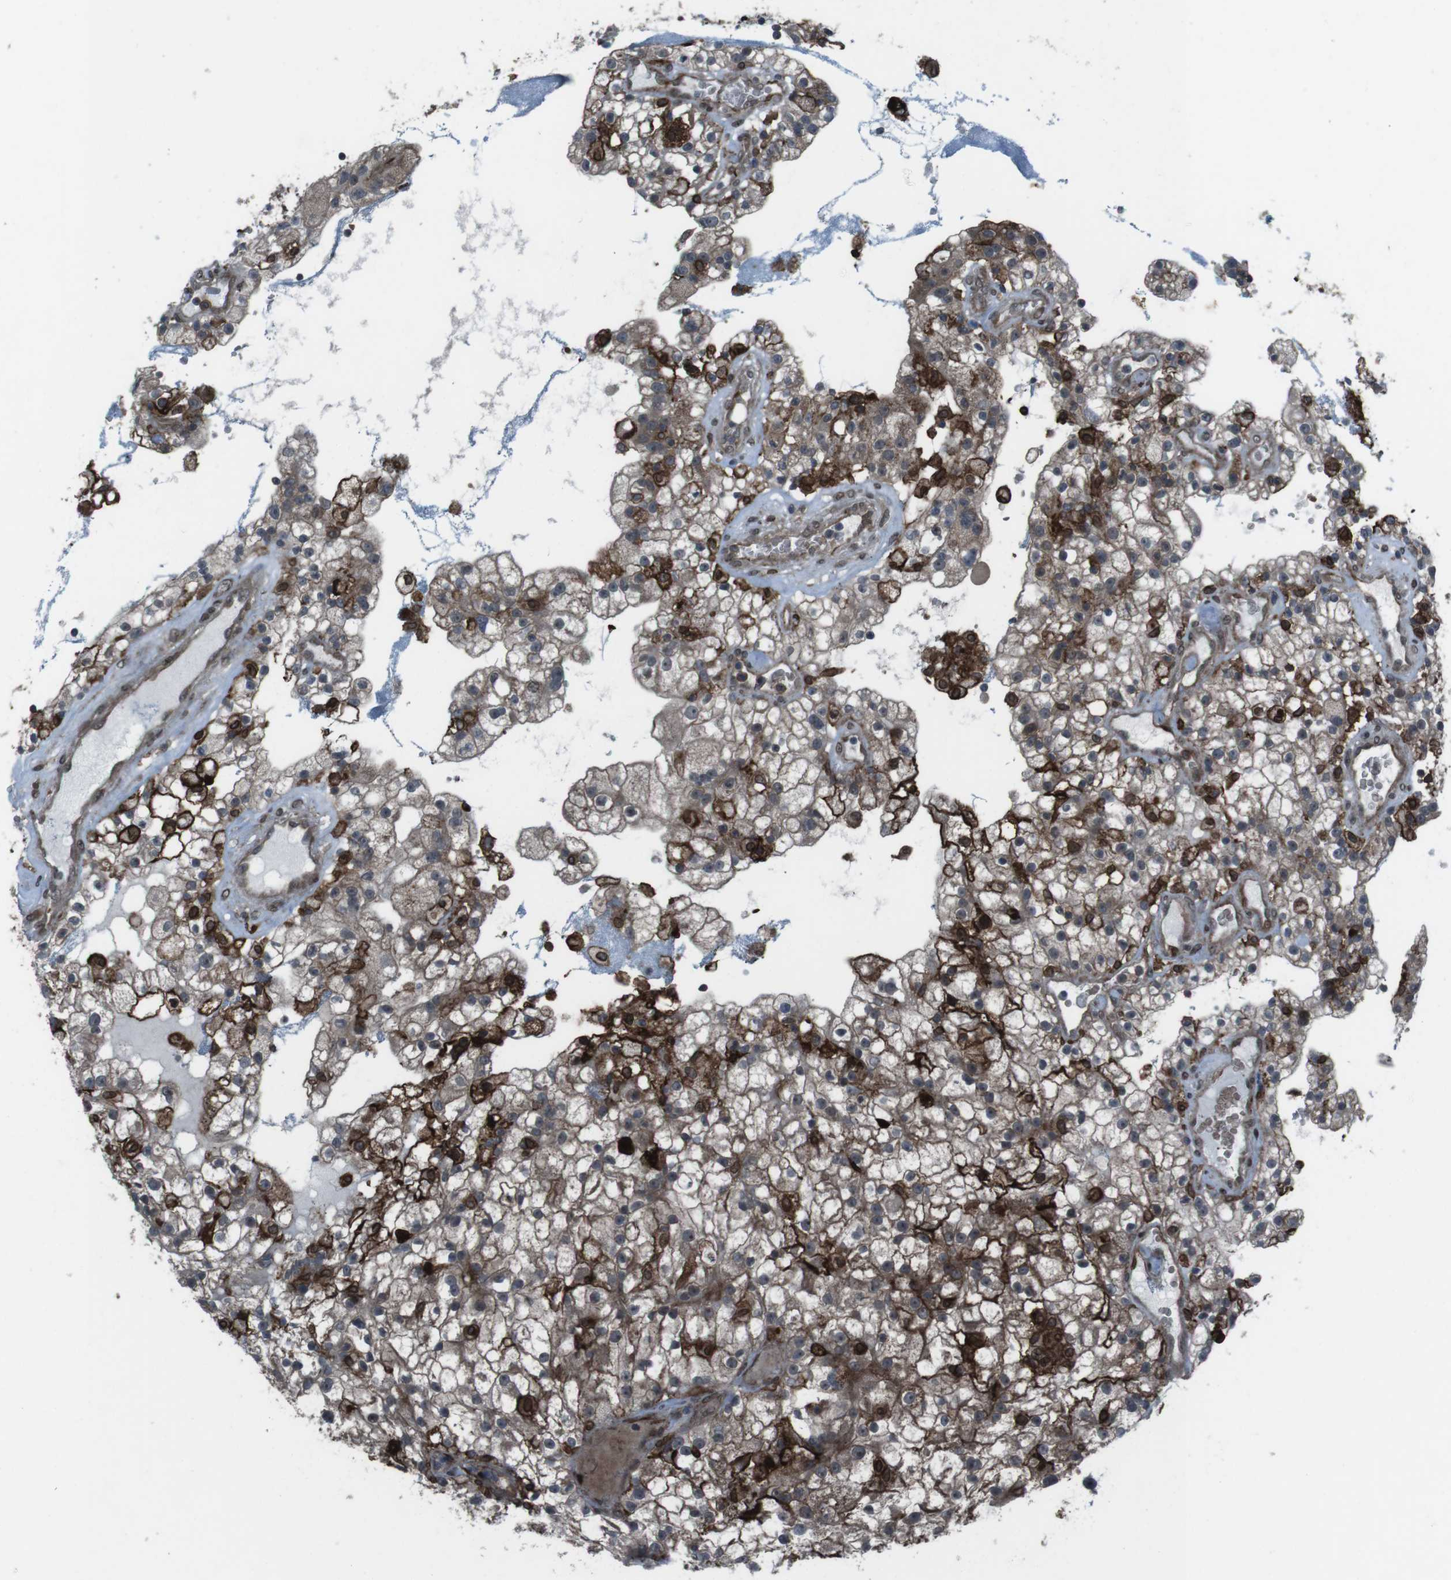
{"staining": {"intensity": "strong", "quantity": ">75%", "location": "cytoplasmic/membranous,nuclear"}, "tissue": "renal cancer", "cell_type": "Tumor cells", "image_type": "cancer", "snomed": [{"axis": "morphology", "description": "Adenocarcinoma, NOS"}, {"axis": "topography", "description": "Kidney"}], "caption": "Immunohistochemistry of human renal adenocarcinoma displays high levels of strong cytoplasmic/membranous and nuclear staining in about >75% of tumor cells.", "gene": "GDF10", "patient": {"sex": "female", "age": 52}}